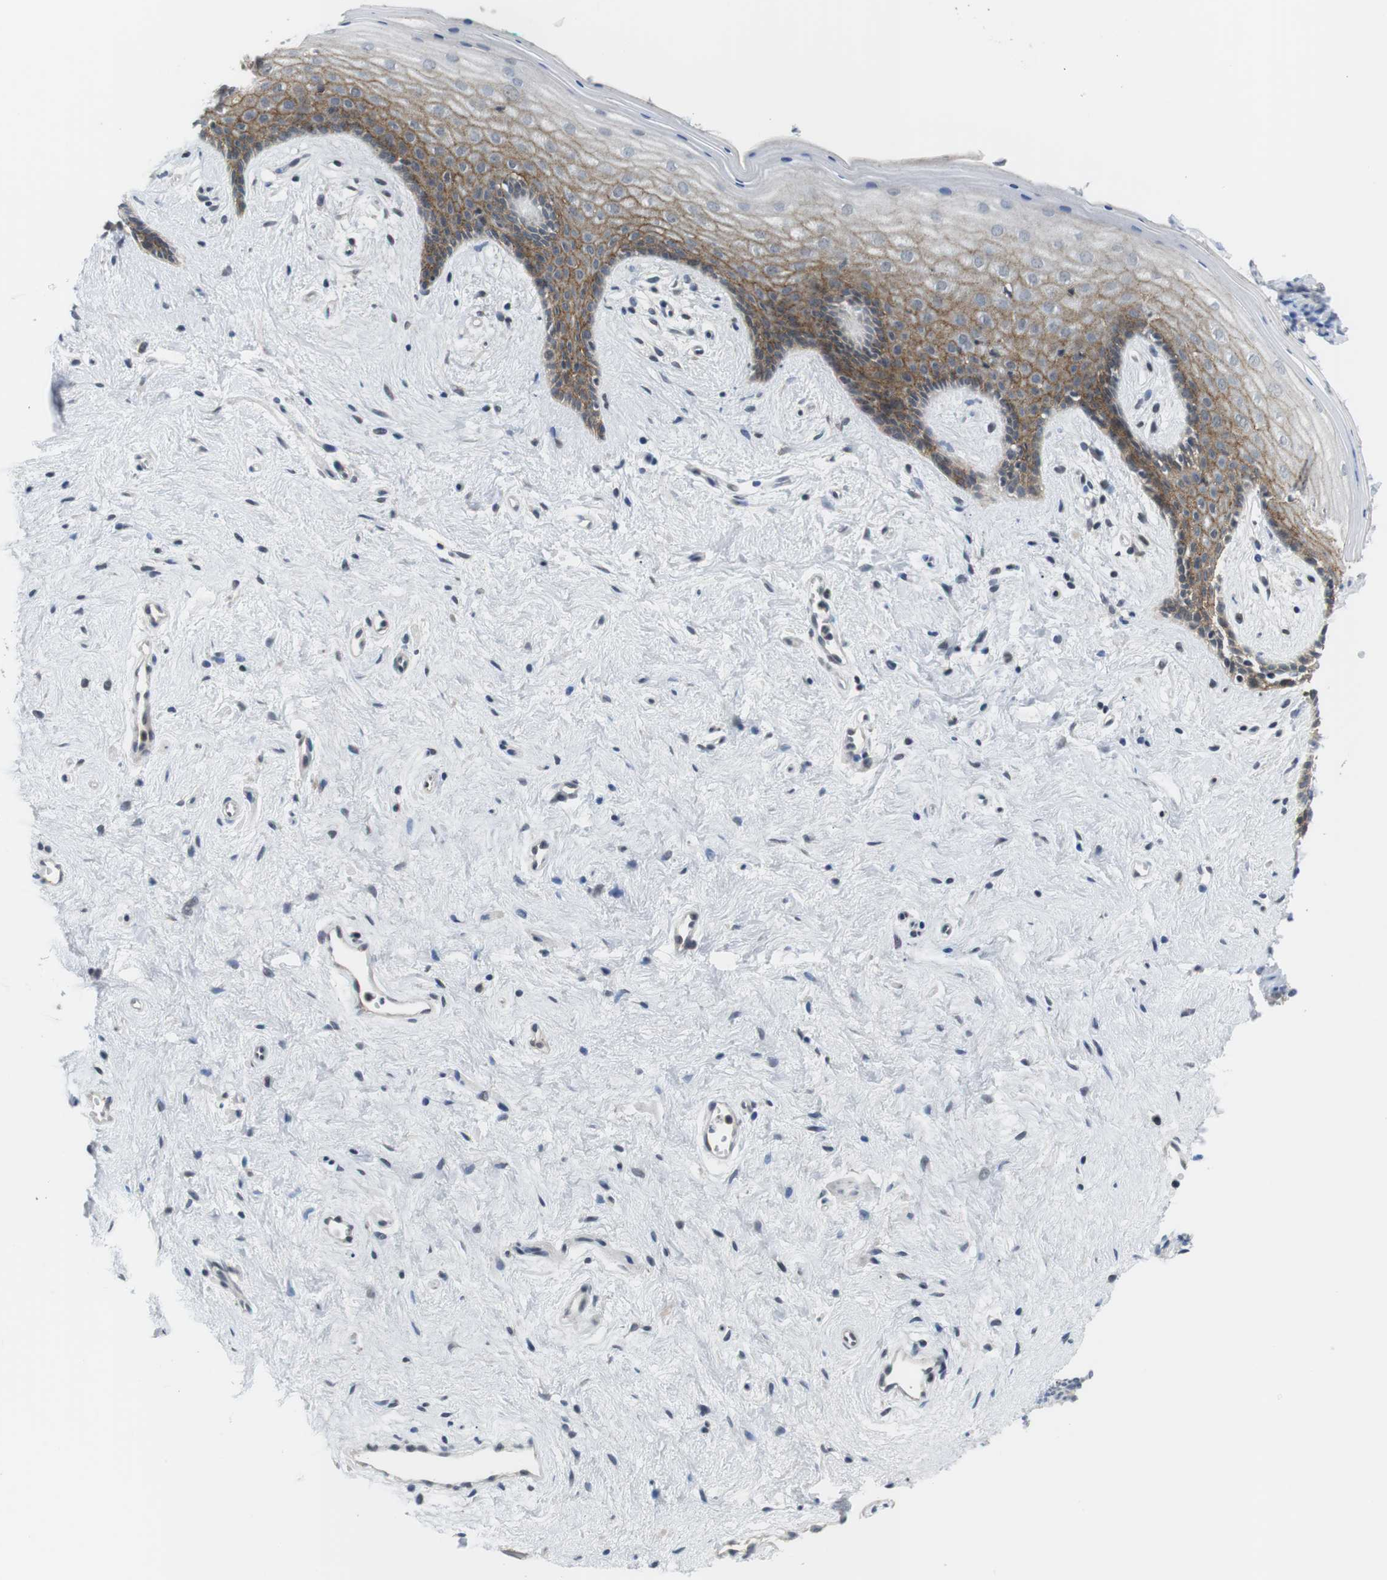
{"staining": {"intensity": "moderate", "quantity": "25%-75%", "location": "cytoplasmic/membranous"}, "tissue": "vagina", "cell_type": "Squamous epithelial cells", "image_type": "normal", "snomed": [{"axis": "morphology", "description": "Normal tissue, NOS"}, {"axis": "topography", "description": "Vagina"}], "caption": "Brown immunohistochemical staining in benign human vagina displays moderate cytoplasmic/membranous staining in about 25%-75% of squamous epithelial cells. (IHC, brightfield microscopy, high magnification).", "gene": "NECTIN1", "patient": {"sex": "female", "age": 44}}